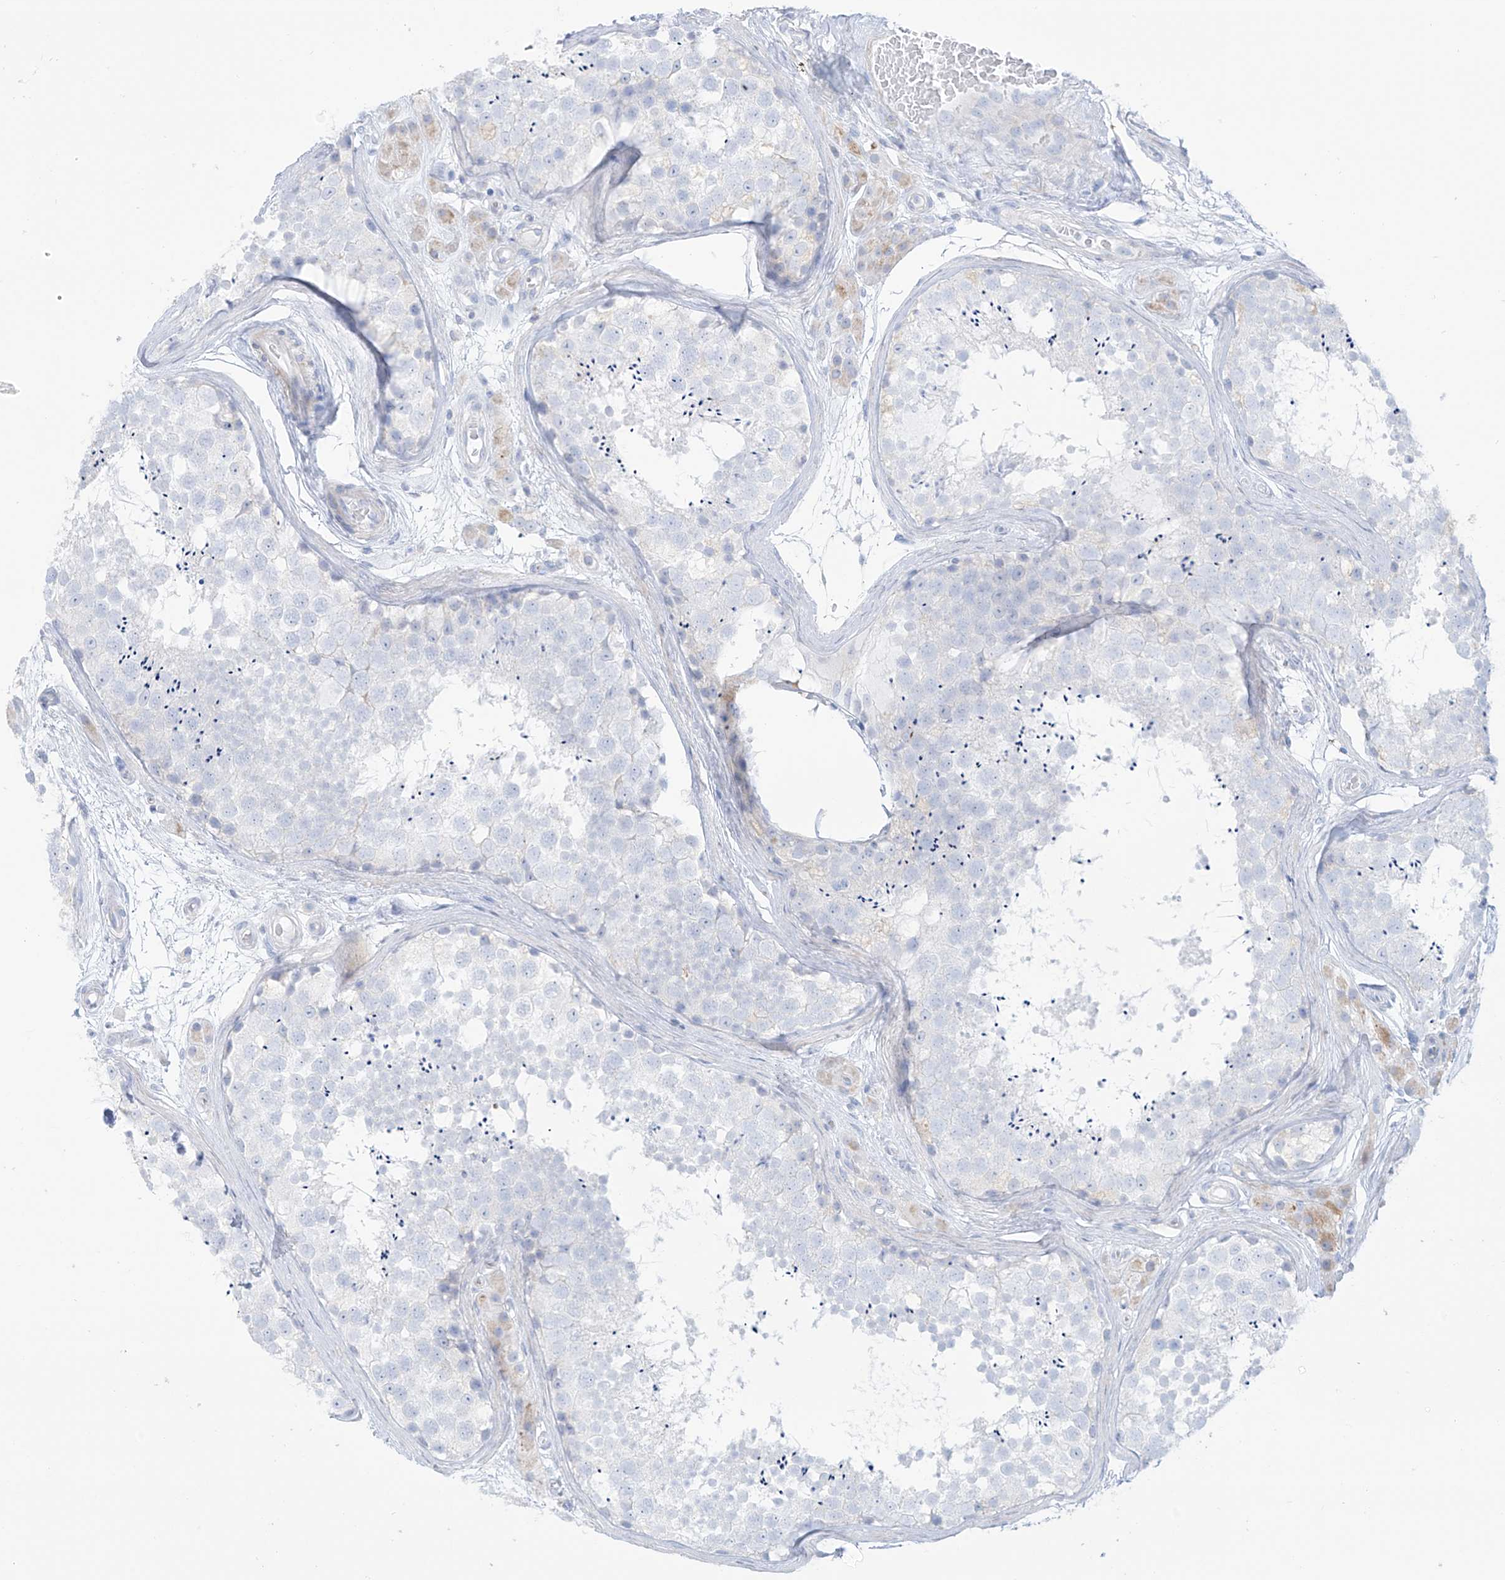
{"staining": {"intensity": "negative", "quantity": "none", "location": "none"}, "tissue": "testis", "cell_type": "Cells in seminiferous ducts", "image_type": "normal", "snomed": [{"axis": "morphology", "description": "Normal tissue, NOS"}, {"axis": "topography", "description": "Testis"}], "caption": "An IHC image of unremarkable testis is shown. There is no staining in cells in seminiferous ducts of testis.", "gene": "SLC26A3", "patient": {"sex": "male", "age": 56}}